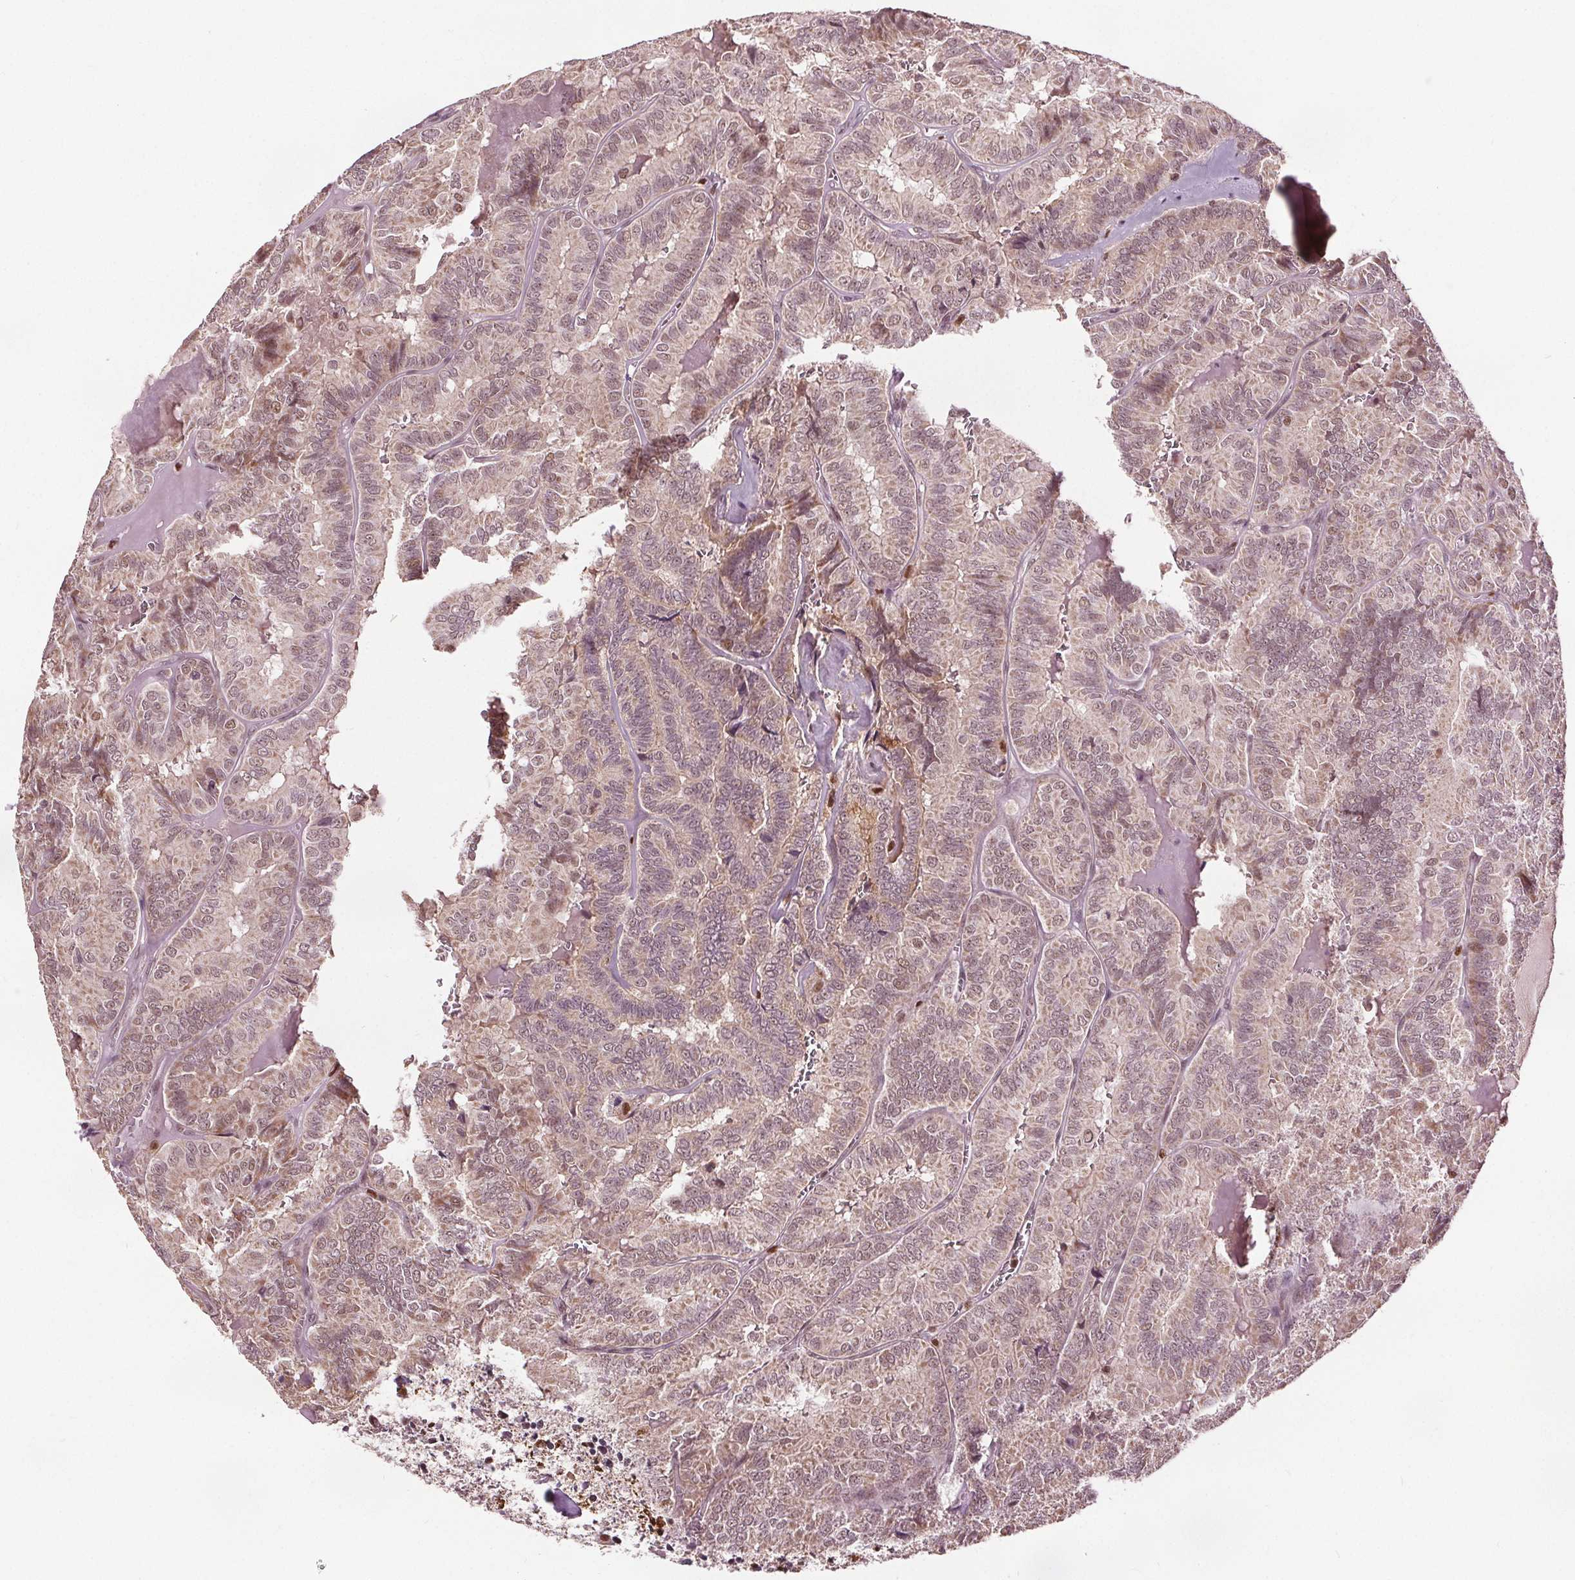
{"staining": {"intensity": "weak", "quantity": ">75%", "location": "cytoplasmic/membranous,nuclear"}, "tissue": "thyroid cancer", "cell_type": "Tumor cells", "image_type": "cancer", "snomed": [{"axis": "morphology", "description": "Papillary adenocarcinoma, NOS"}, {"axis": "topography", "description": "Thyroid gland"}], "caption": "Immunohistochemistry staining of thyroid cancer (papillary adenocarcinoma), which exhibits low levels of weak cytoplasmic/membranous and nuclear positivity in about >75% of tumor cells indicating weak cytoplasmic/membranous and nuclear protein positivity. The staining was performed using DAB (3,3'-diaminobenzidine) (brown) for protein detection and nuclei were counterstained in hematoxylin (blue).", "gene": "DDX11", "patient": {"sex": "female", "age": 75}}